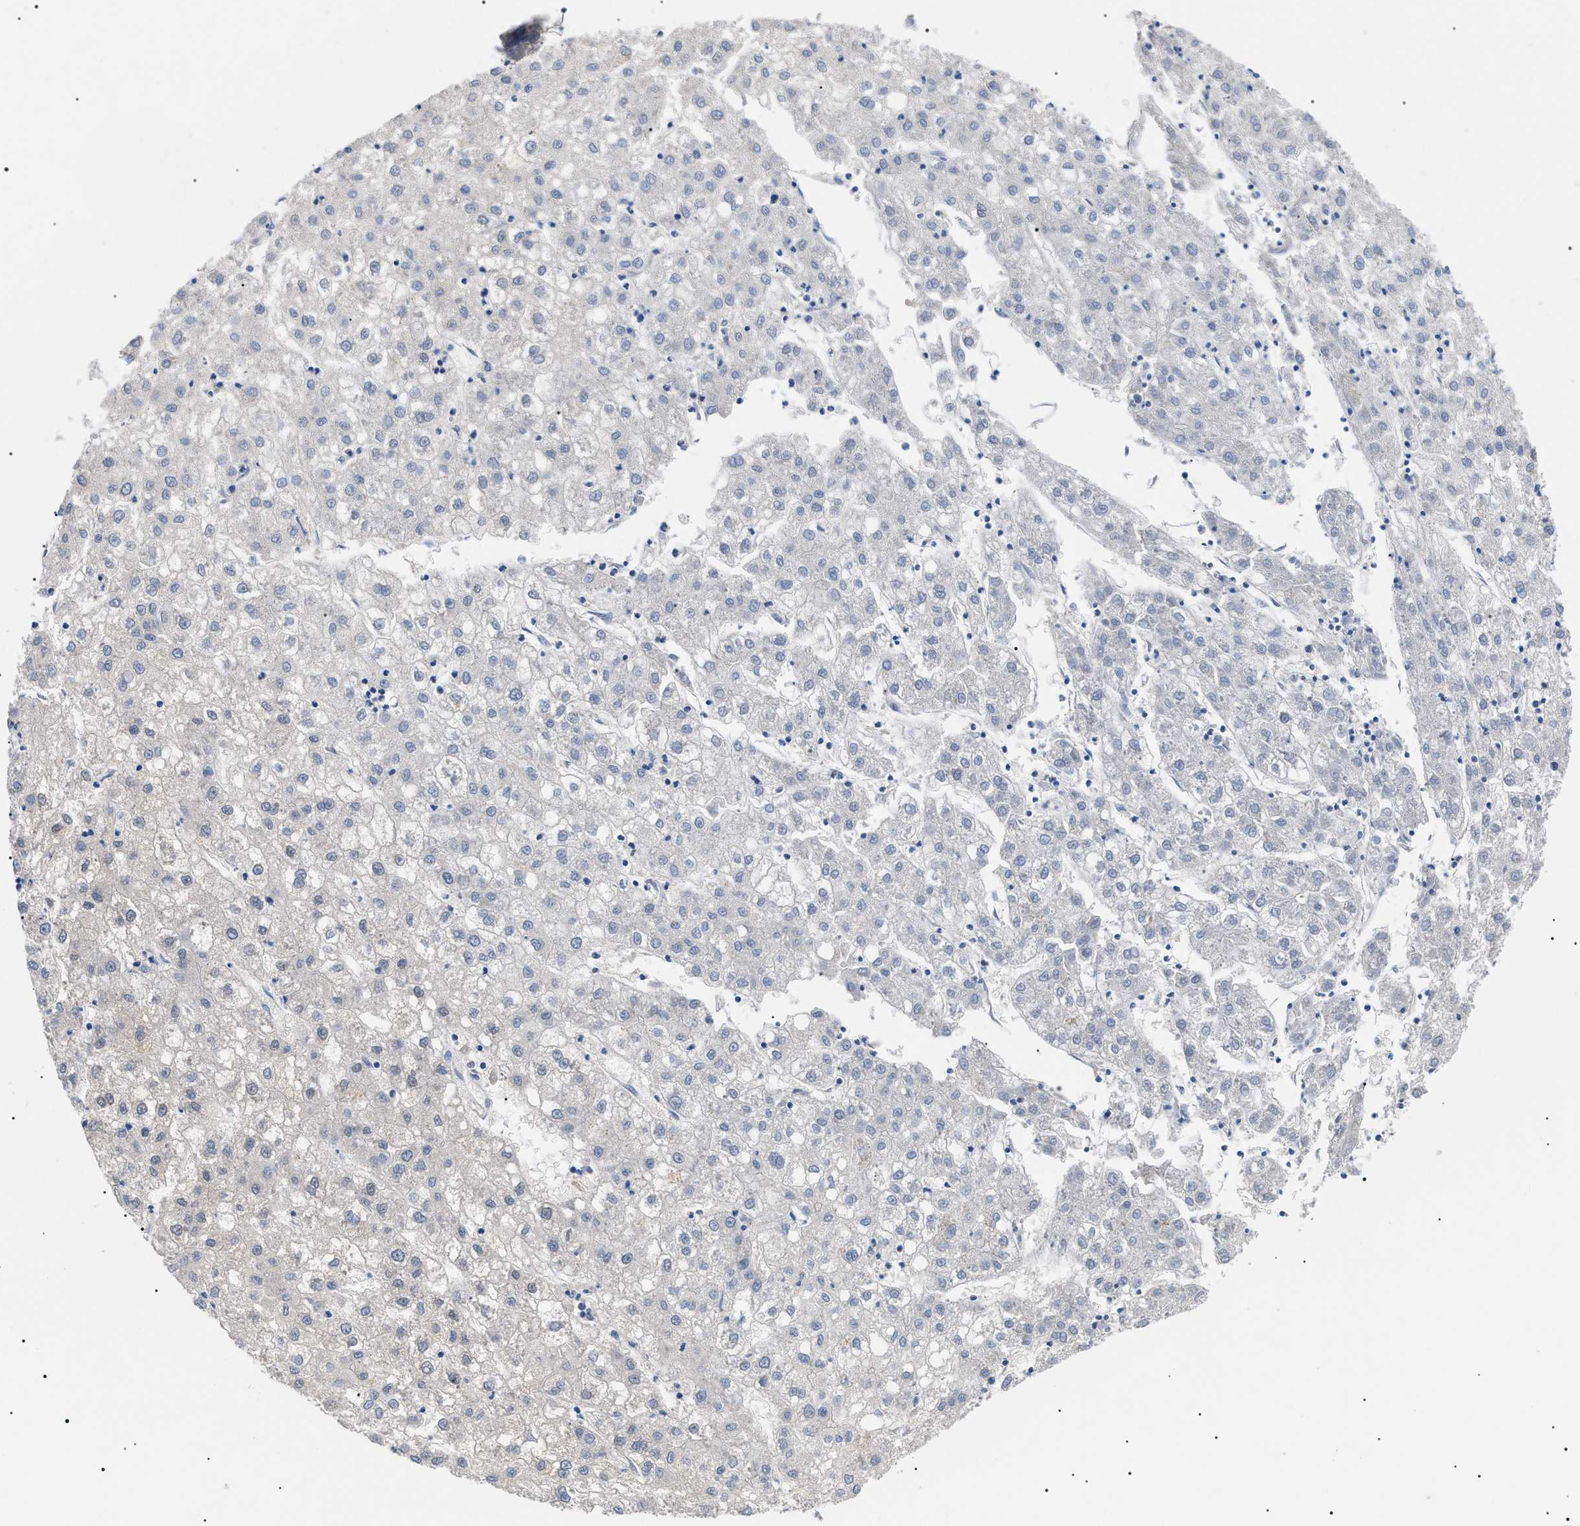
{"staining": {"intensity": "negative", "quantity": "none", "location": "none"}, "tissue": "liver cancer", "cell_type": "Tumor cells", "image_type": "cancer", "snomed": [{"axis": "morphology", "description": "Carcinoma, Hepatocellular, NOS"}, {"axis": "topography", "description": "Liver"}], "caption": "Immunohistochemical staining of liver cancer (hepatocellular carcinoma) demonstrates no significant expression in tumor cells.", "gene": "PRRT2", "patient": {"sex": "male", "age": 72}}